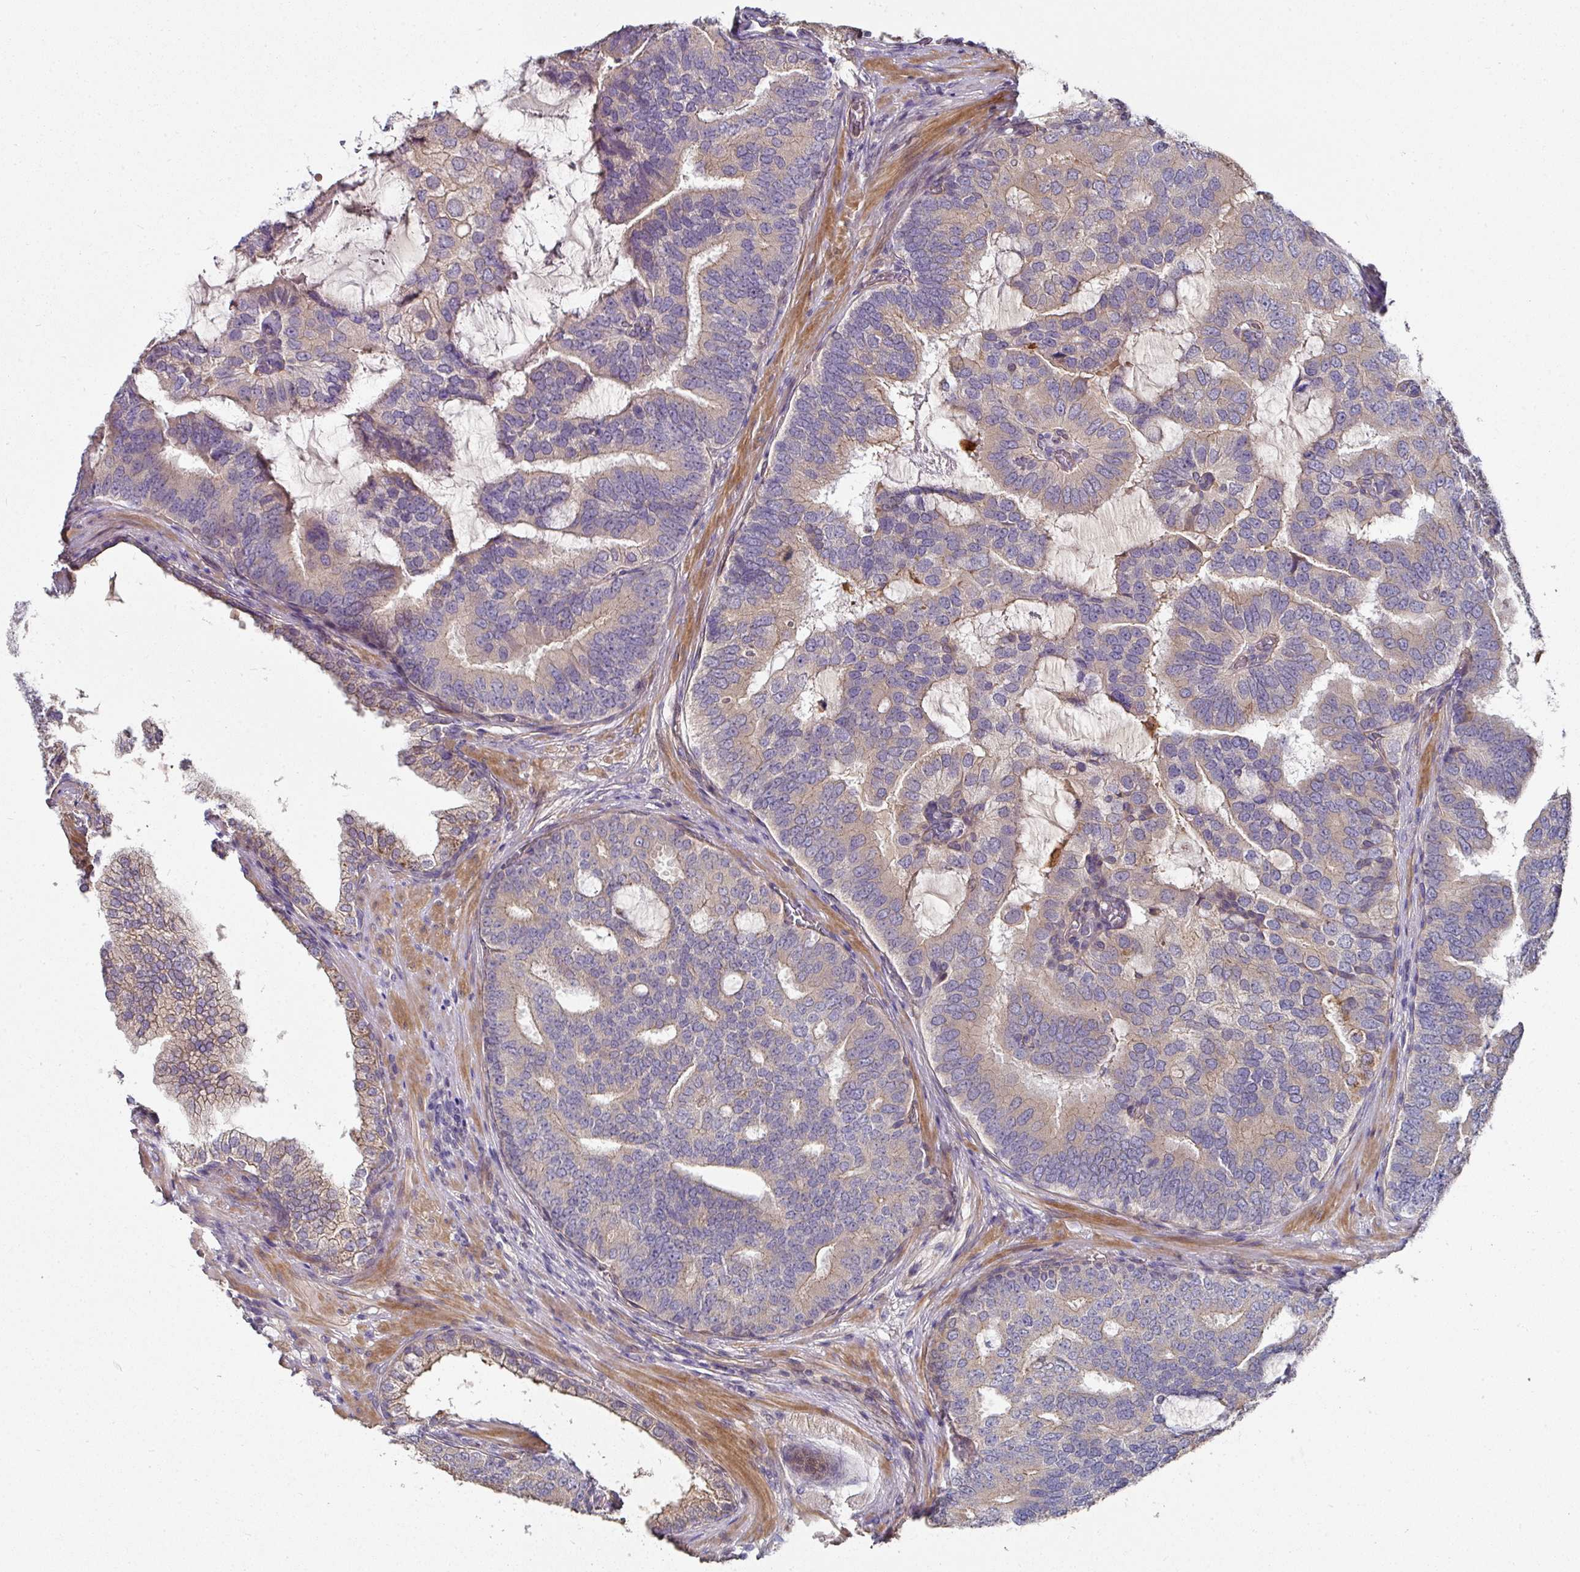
{"staining": {"intensity": "negative", "quantity": "none", "location": "none"}, "tissue": "prostate cancer", "cell_type": "Tumor cells", "image_type": "cancer", "snomed": [{"axis": "morphology", "description": "Adenocarcinoma, High grade"}, {"axis": "topography", "description": "Prostate"}], "caption": "Immunohistochemistry (IHC) histopathology image of prostate cancer (adenocarcinoma (high-grade)) stained for a protein (brown), which displays no positivity in tumor cells. (DAB (3,3'-diaminobenzidine) immunohistochemistry (IHC) with hematoxylin counter stain).", "gene": "C4orf48", "patient": {"sex": "male", "age": 55}}